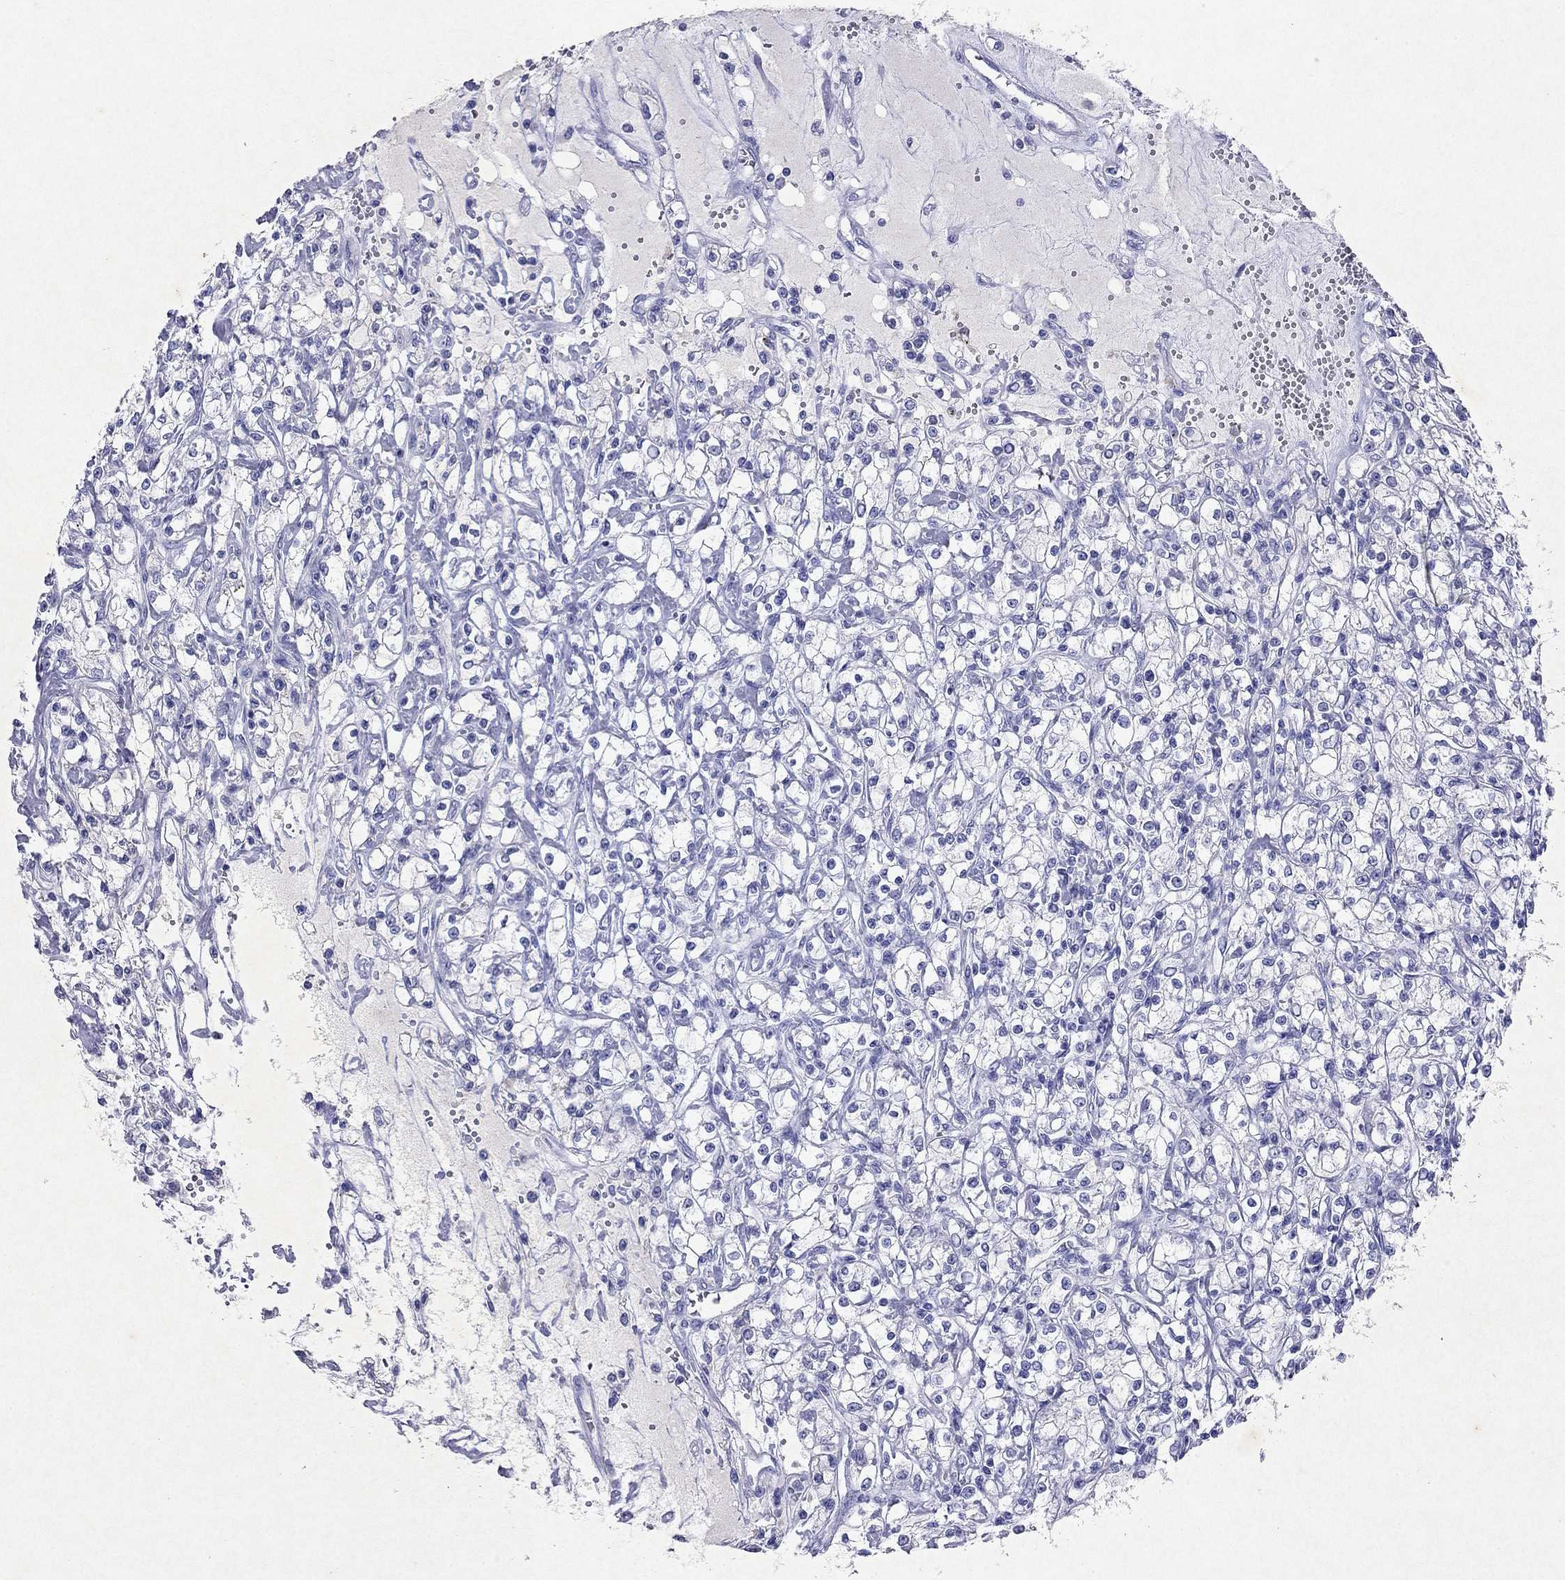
{"staining": {"intensity": "negative", "quantity": "none", "location": "none"}, "tissue": "renal cancer", "cell_type": "Tumor cells", "image_type": "cancer", "snomed": [{"axis": "morphology", "description": "Adenocarcinoma, NOS"}, {"axis": "topography", "description": "Kidney"}], "caption": "This is an immunohistochemistry image of human adenocarcinoma (renal). There is no expression in tumor cells.", "gene": "ARMC12", "patient": {"sex": "female", "age": 59}}